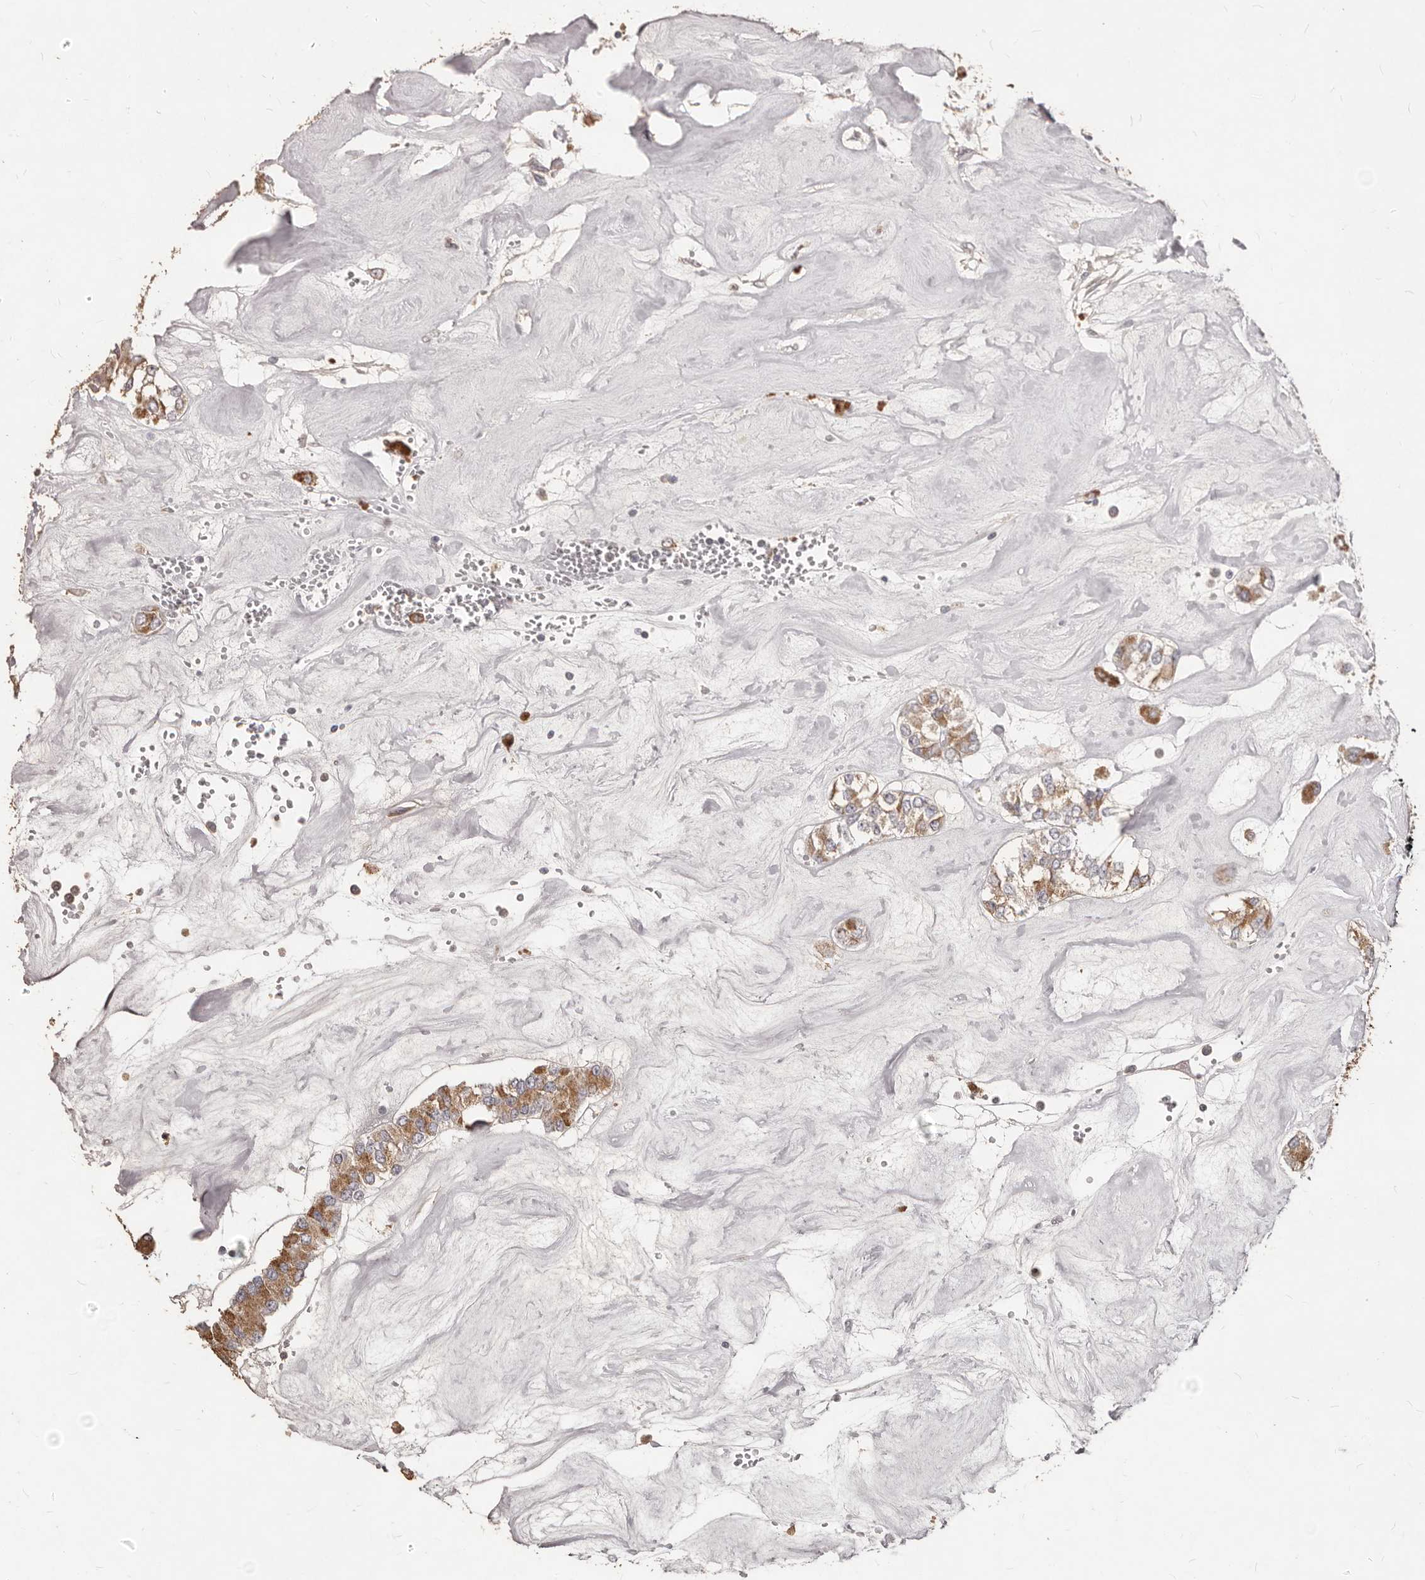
{"staining": {"intensity": "moderate", "quantity": ">75%", "location": "cytoplasmic/membranous"}, "tissue": "carcinoid", "cell_type": "Tumor cells", "image_type": "cancer", "snomed": [{"axis": "morphology", "description": "Carcinoid, malignant, NOS"}, {"axis": "topography", "description": "Pancreas"}], "caption": "Brown immunohistochemical staining in human malignant carcinoid reveals moderate cytoplasmic/membranous positivity in approximately >75% of tumor cells.", "gene": "PRSS27", "patient": {"sex": "male", "age": 41}}